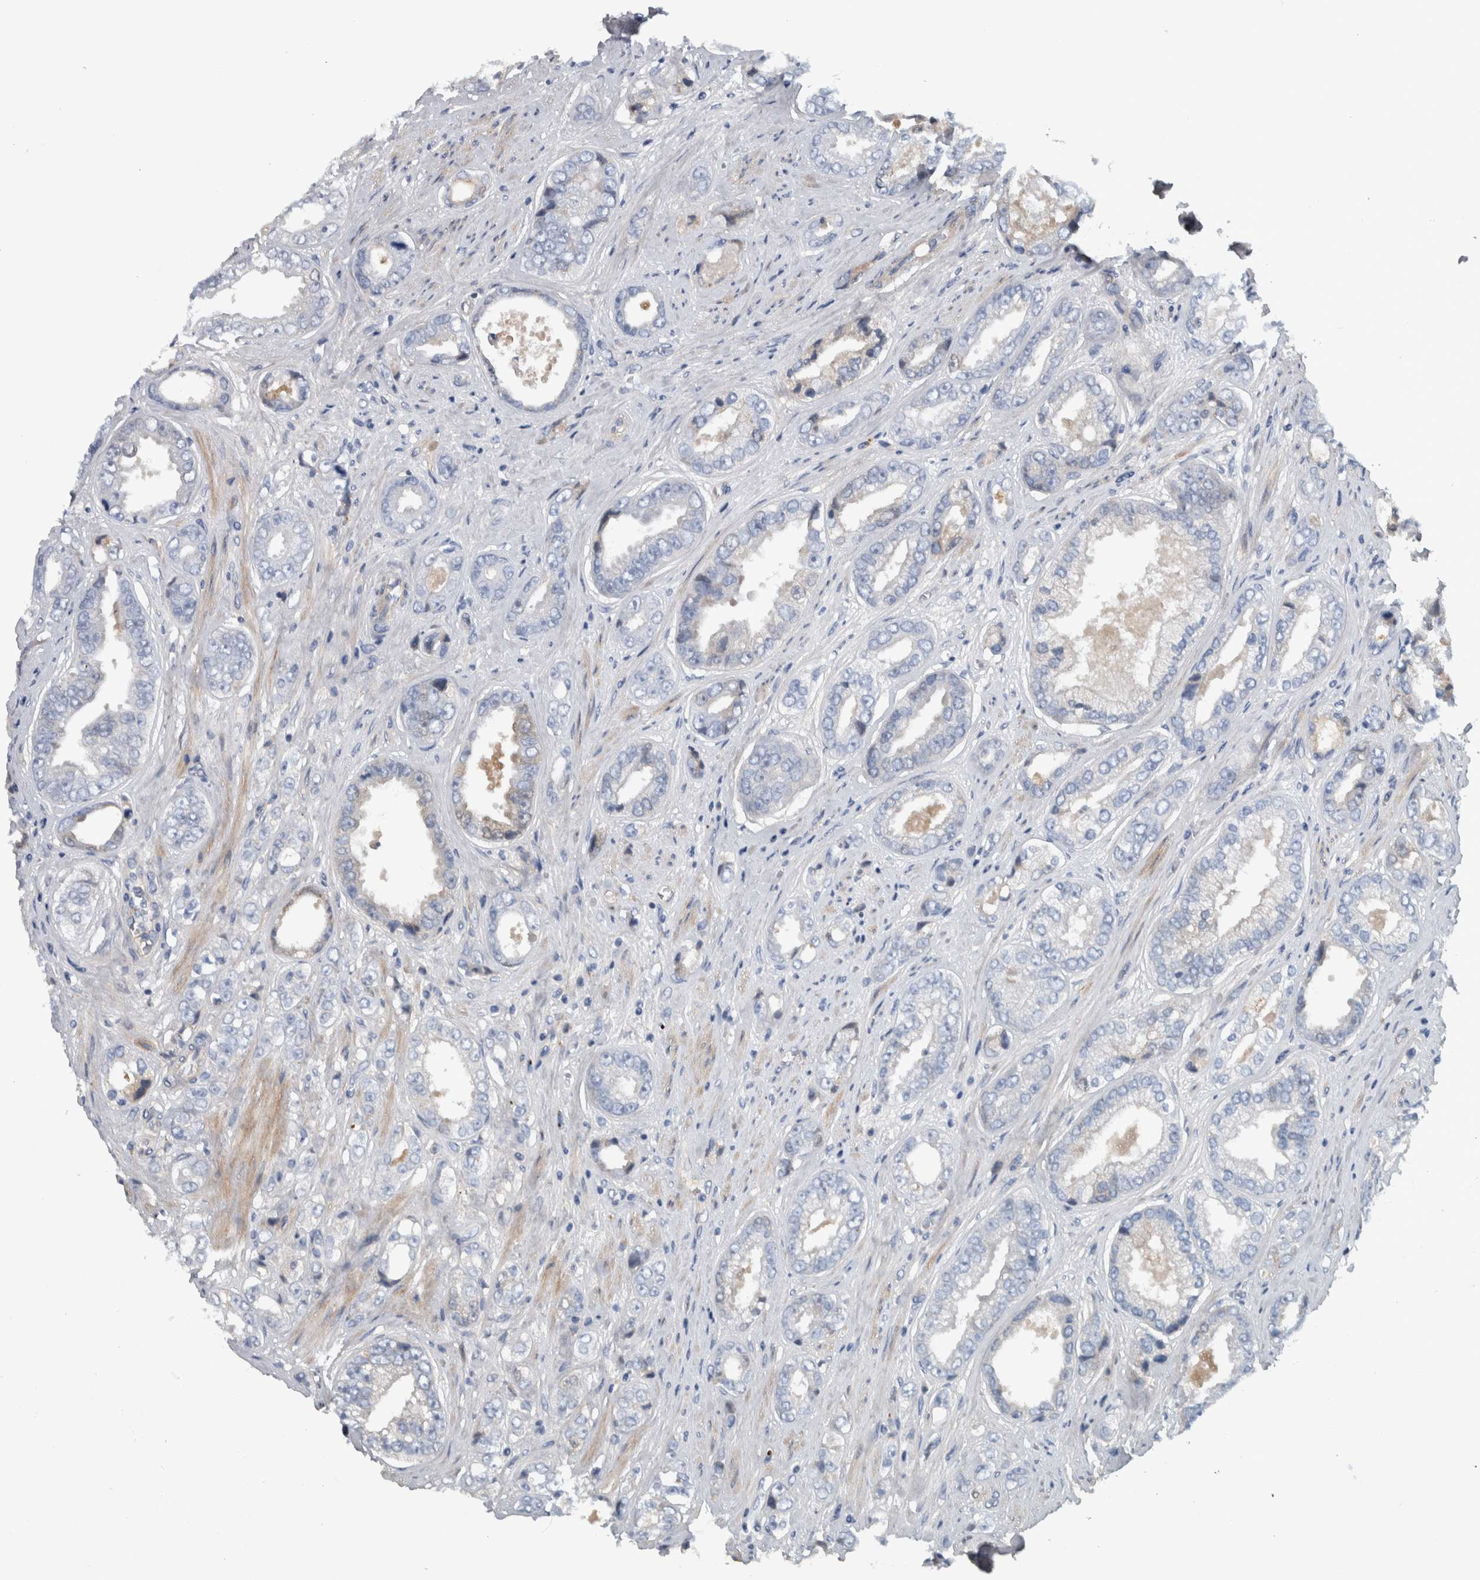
{"staining": {"intensity": "negative", "quantity": "none", "location": "none"}, "tissue": "prostate cancer", "cell_type": "Tumor cells", "image_type": "cancer", "snomed": [{"axis": "morphology", "description": "Adenocarcinoma, High grade"}, {"axis": "topography", "description": "Prostate"}], "caption": "Immunohistochemistry of prostate cancer shows no expression in tumor cells. (Stains: DAB (3,3'-diaminobenzidine) immunohistochemistry (IHC) with hematoxylin counter stain, Microscopy: brightfield microscopy at high magnification).", "gene": "SERPINC1", "patient": {"sex": "male", "age": 61}}